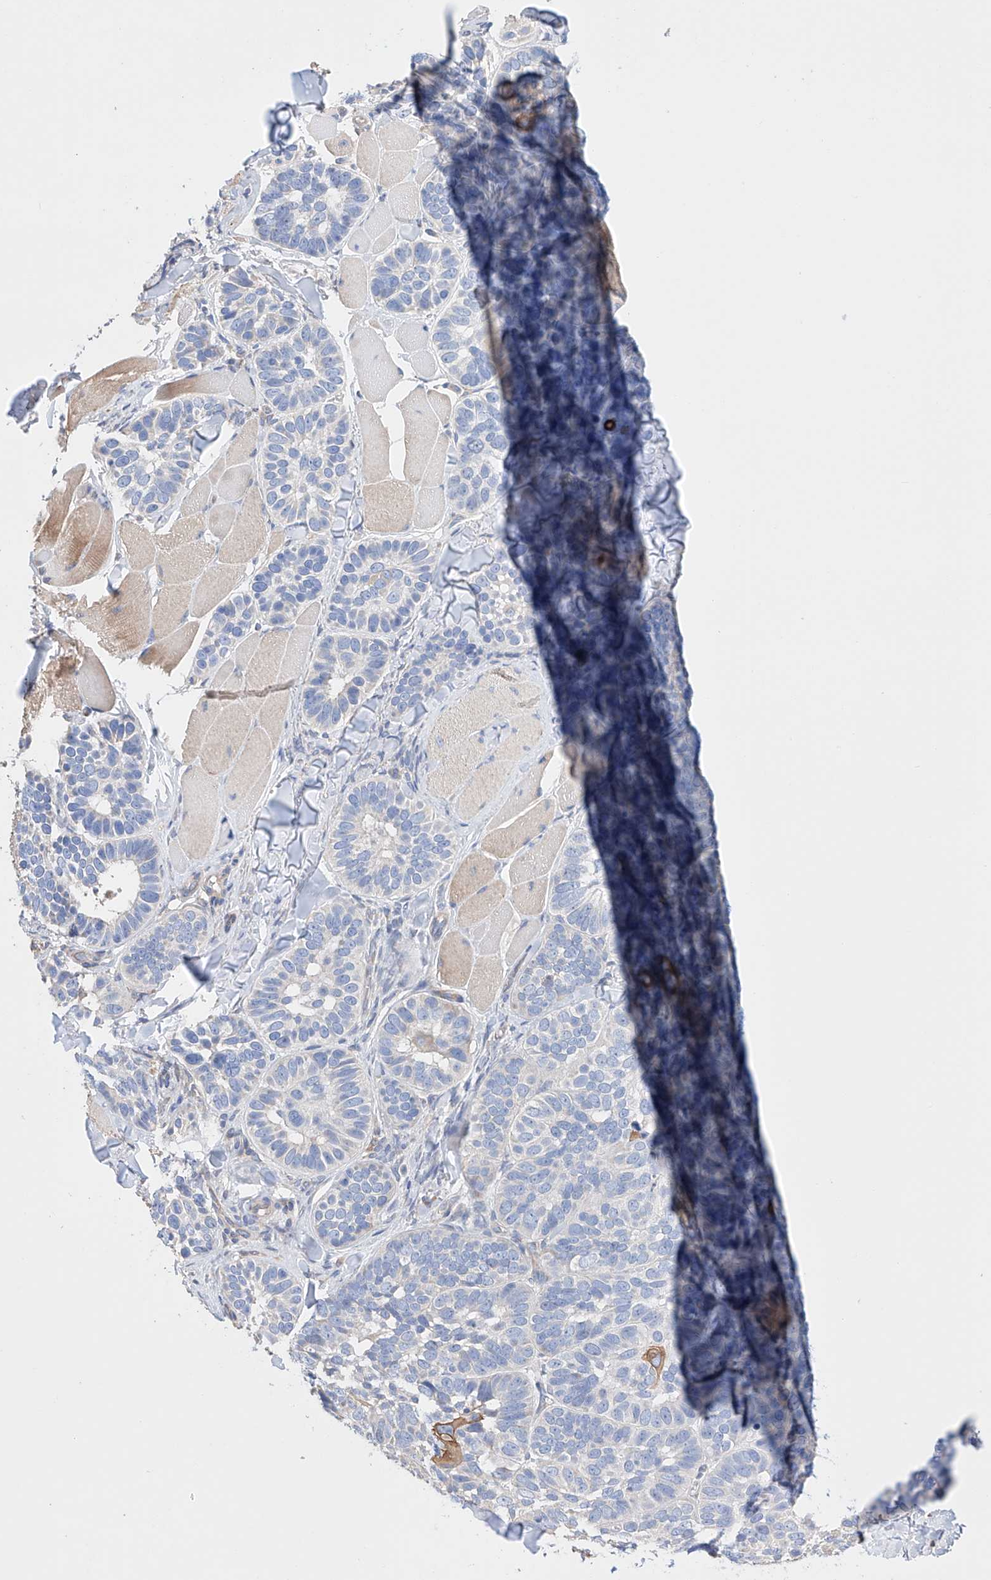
{"staining": {"intensity": "negative", "quantity": "none", "location": "none"}, "tissue": "skin cancer", "cell_type": "Tumor cells", "image_type": "cancer", "snomed": [{"axis": "morphology", "description": "Basal cell carcinoma"}, {"axis": "topography", "description": "Skin"}], "caption": "IHC histopathology image of neoplastic tissue: human skin cancer (basal cell carcinoma) stained with DAB (3,3'-diaminobenzidine) reveals no significant protein expression in tumor cells. (DAB immunohistochemistry (IHC) with hematoxylin counter stain).", "gene": "AFG1L", "patient": {"sex": "male", "age": 62}}